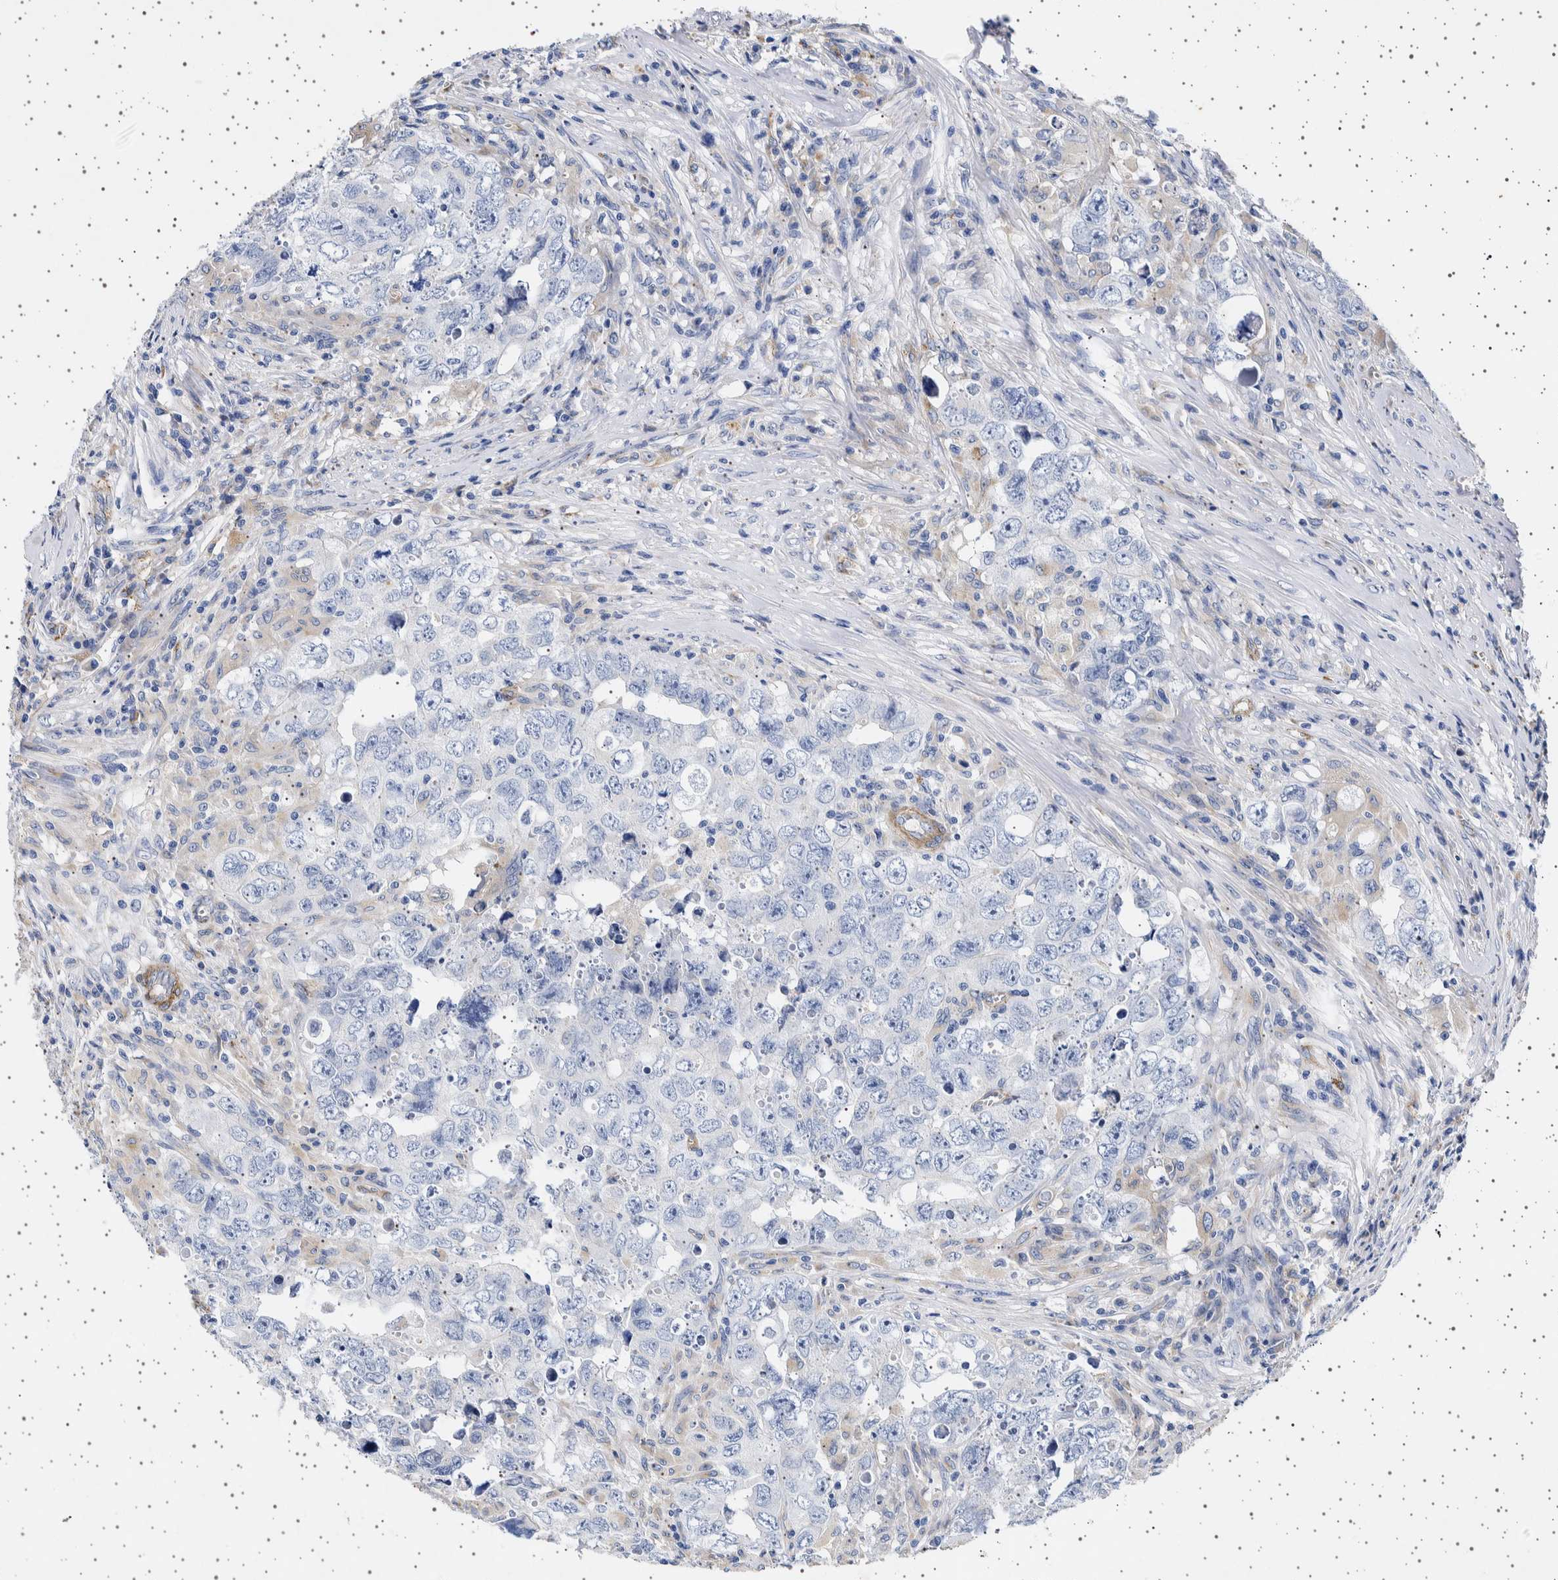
{"staining": {"intensity": "negative", "quantity": "none", "location": "none"}, "tissue": "testis cancer", "cell_type": "Tumor cells", "image_type": "cancer", "snomed": [{"axis": "morphology", "description": "Seminoma, NOS"}, {"axis": "morphology", "description": "Carcinoma, Embryonal, NOS"}, {"axis": "topography", "description": "Testis"}], "caption": "The image demonstrates no staining of tumor cells in testis cancer (seminoma).", "gene": "SEPTIN4", "patient": {"sex": "male", "age": 43}}